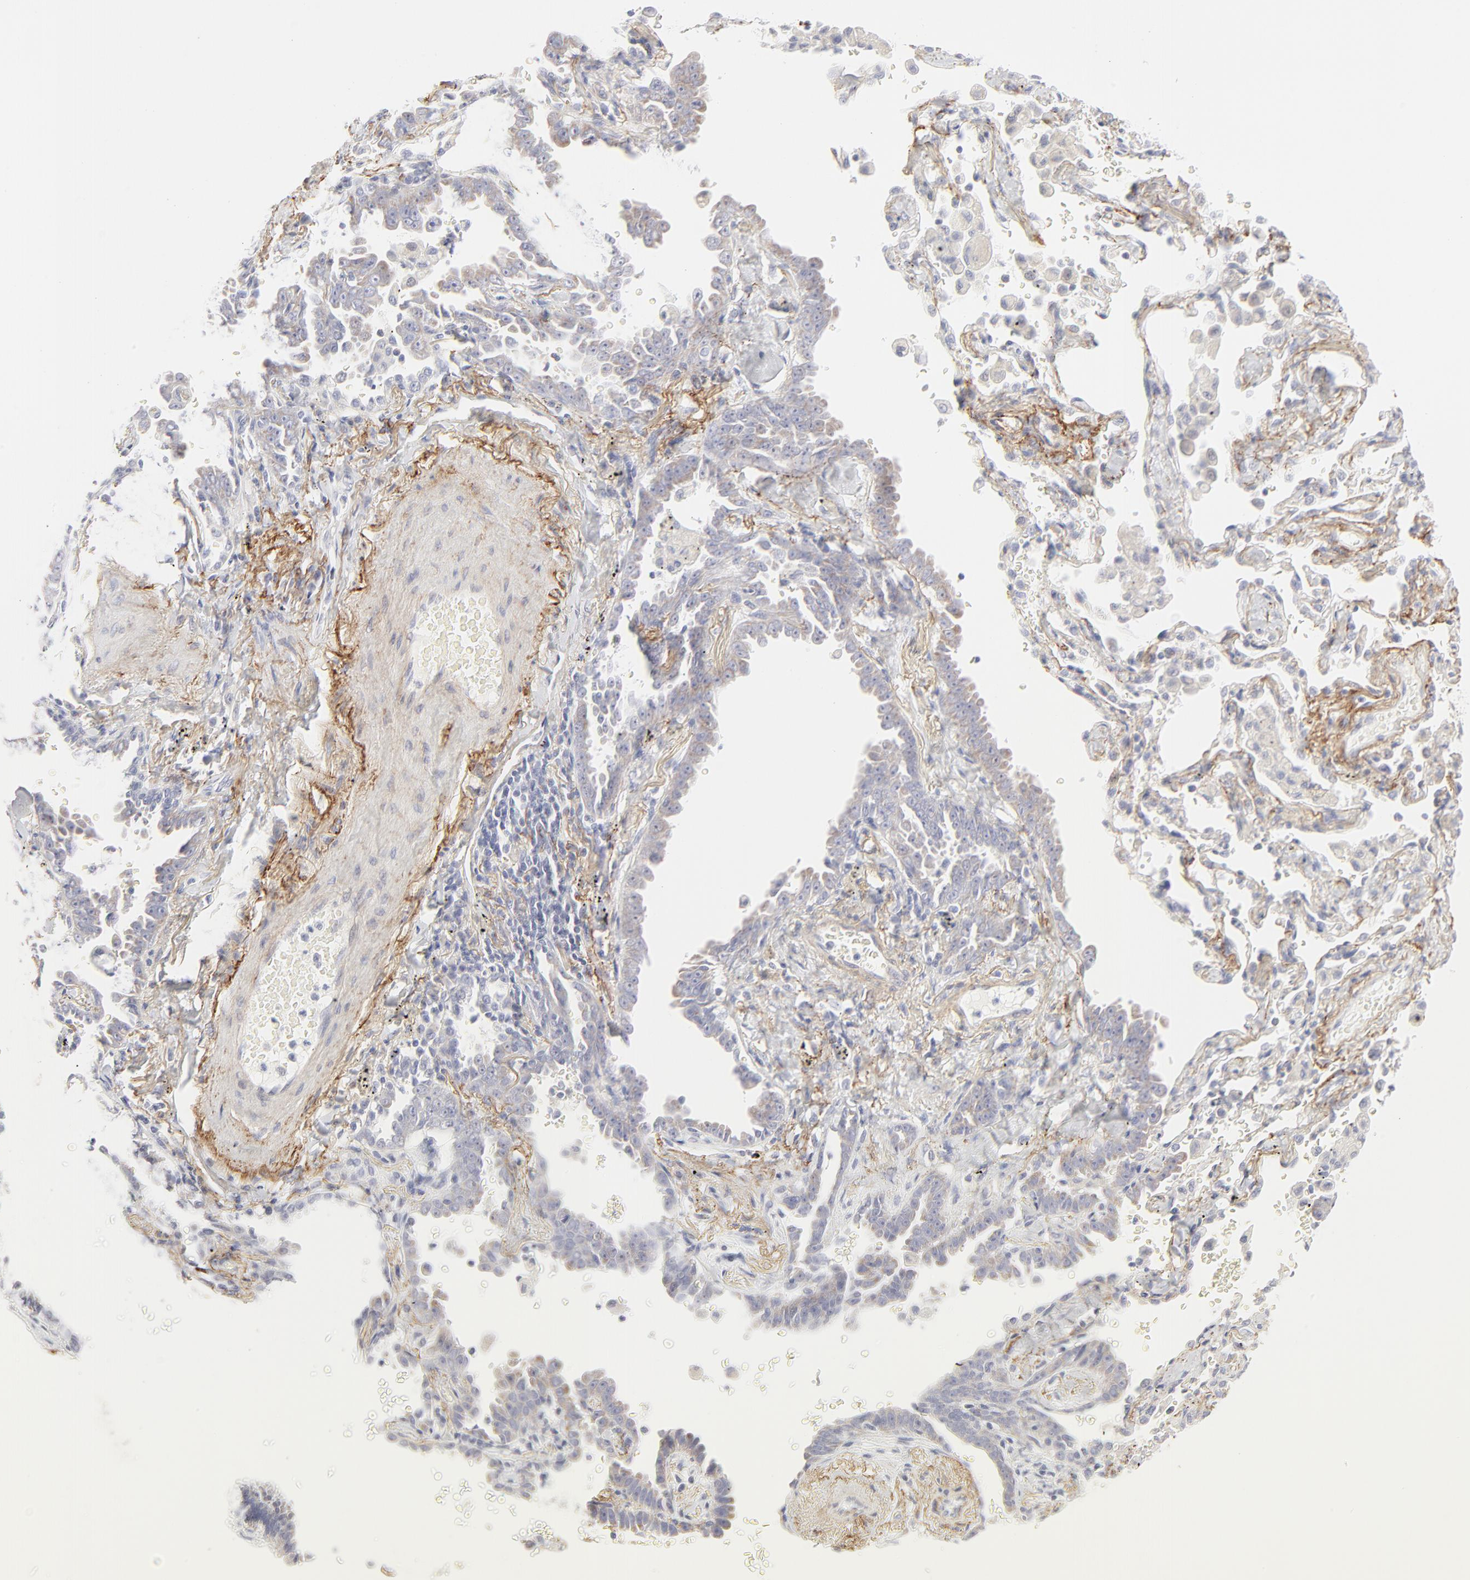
{"staining": {"intensity": "weak", "quantity": "25%-75%", "location": "cytoplasmic/membranous"}, "tissue": "lung cancer", "cell_type": "Tumor cells", "image_type": "cancer", "snomed": [{"axis": "morphology", "description": "Adenocarcinoma, NOS"}, {"axis": "topography", "description": "Lung"}], "caption": "Protein positivity by IHC reveals weak cytoplasmic/membranous positivity in about 25%-75% of tumor cells in lung cancer (adenocarcinoma).", "gene": "NPNT", "patient": {"sex": "female", "age": 64}}